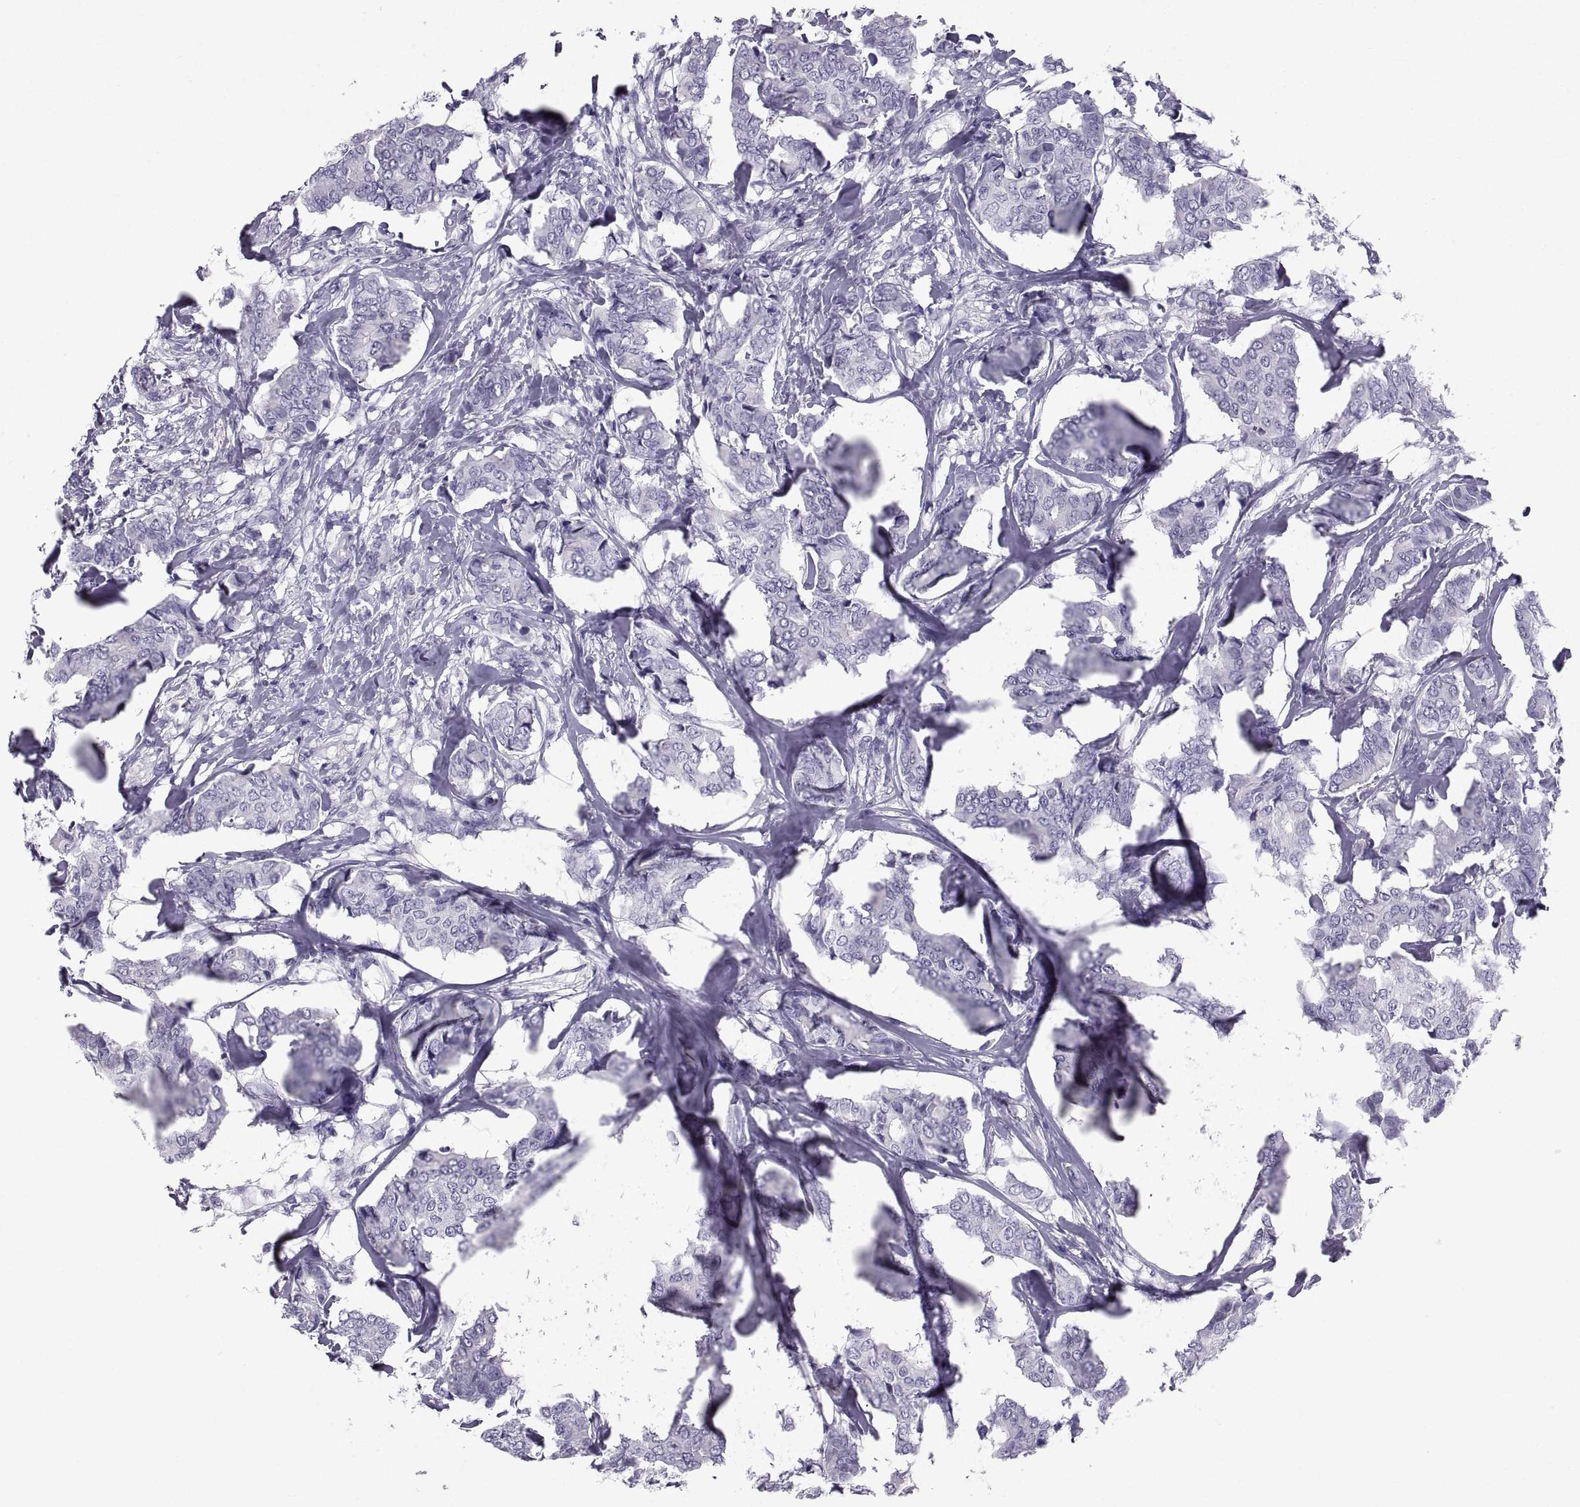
{"staining": {"intensity": "negative", "quantity": "none", "location": "none"}, "tissue": "breast cancer", "cell_type": "Tumor cells", "image_type": "cancer", "snomed": [{"axis": "morphology", "description": "Duct carcinoma"}, {"axis": "topography", "description": "Breast"}], "caption": "A high-resolution micrograph shows immunohistochemistry staining of breast cancer, which exhibits no significant staining in tumor cells. (Stains: DAB IHC with hematoxylin counter stain, Microscopy: brightfield microscopy at high magnification).", "gene": "PCSK1N", "patient": {"sex": "female", "age": 75}}